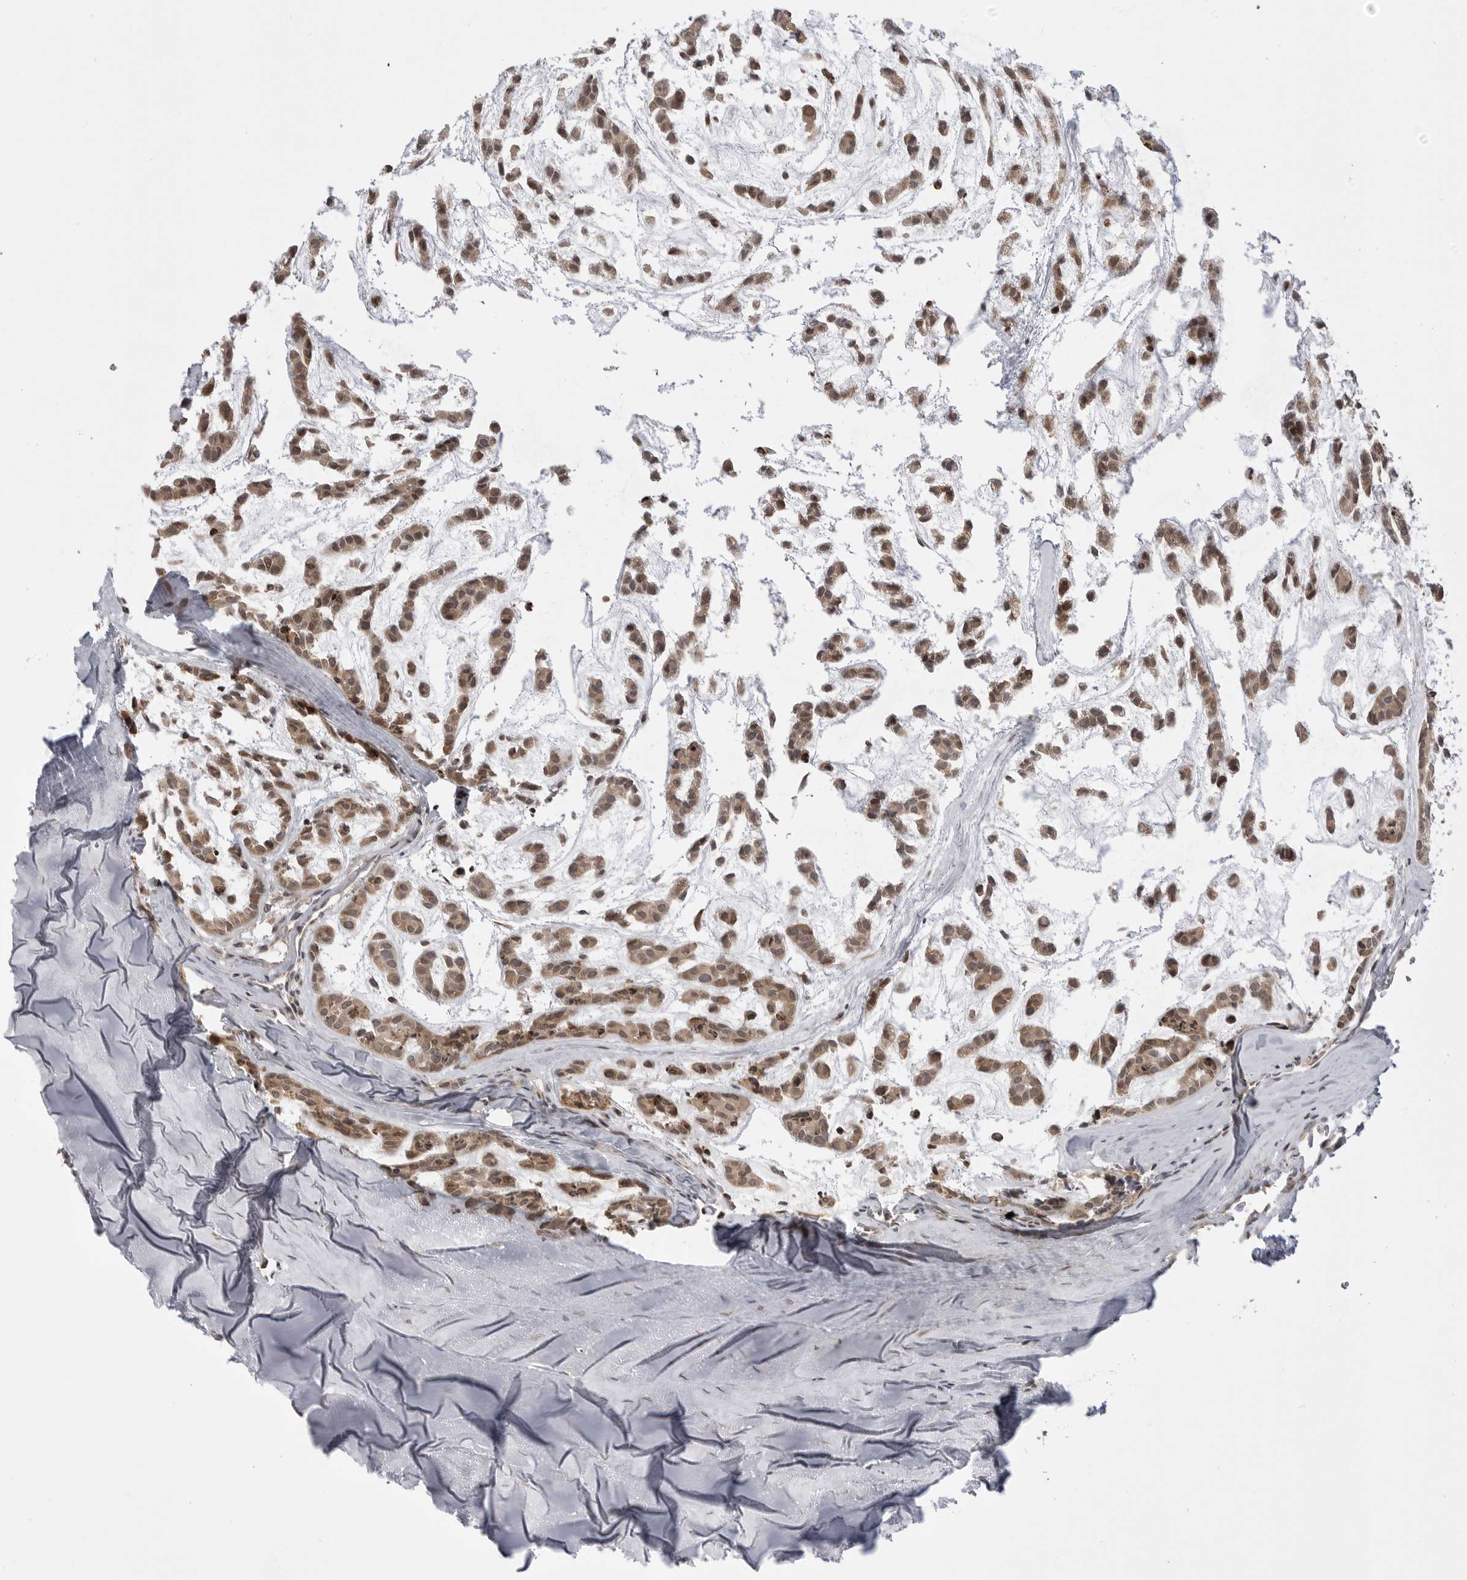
{"staining": {"intensity": "moderate", "quantity": ">75%", "location": "cytoplasmic/membranous"}, "tissue": "head and neck cancer", "cell_type": "Tumor cells", "image_type": "cancer", "snomed": [{"axis": "morphology", "description": "Adenocarcinoma, NOS"}, {"axis": "morphology", "description": "Adenoma, NOS"}, {"axis": "topography", "description": "Head-Neck"}], "caption": "This is an image of immunohistochemistry (IHC) staining of head and neck cancer, which shows moderate staining in the cytoplasmic/membranous of tumor cells.", "gene": "PTK2B", "patient": {"sex": "female", "age": 55}}